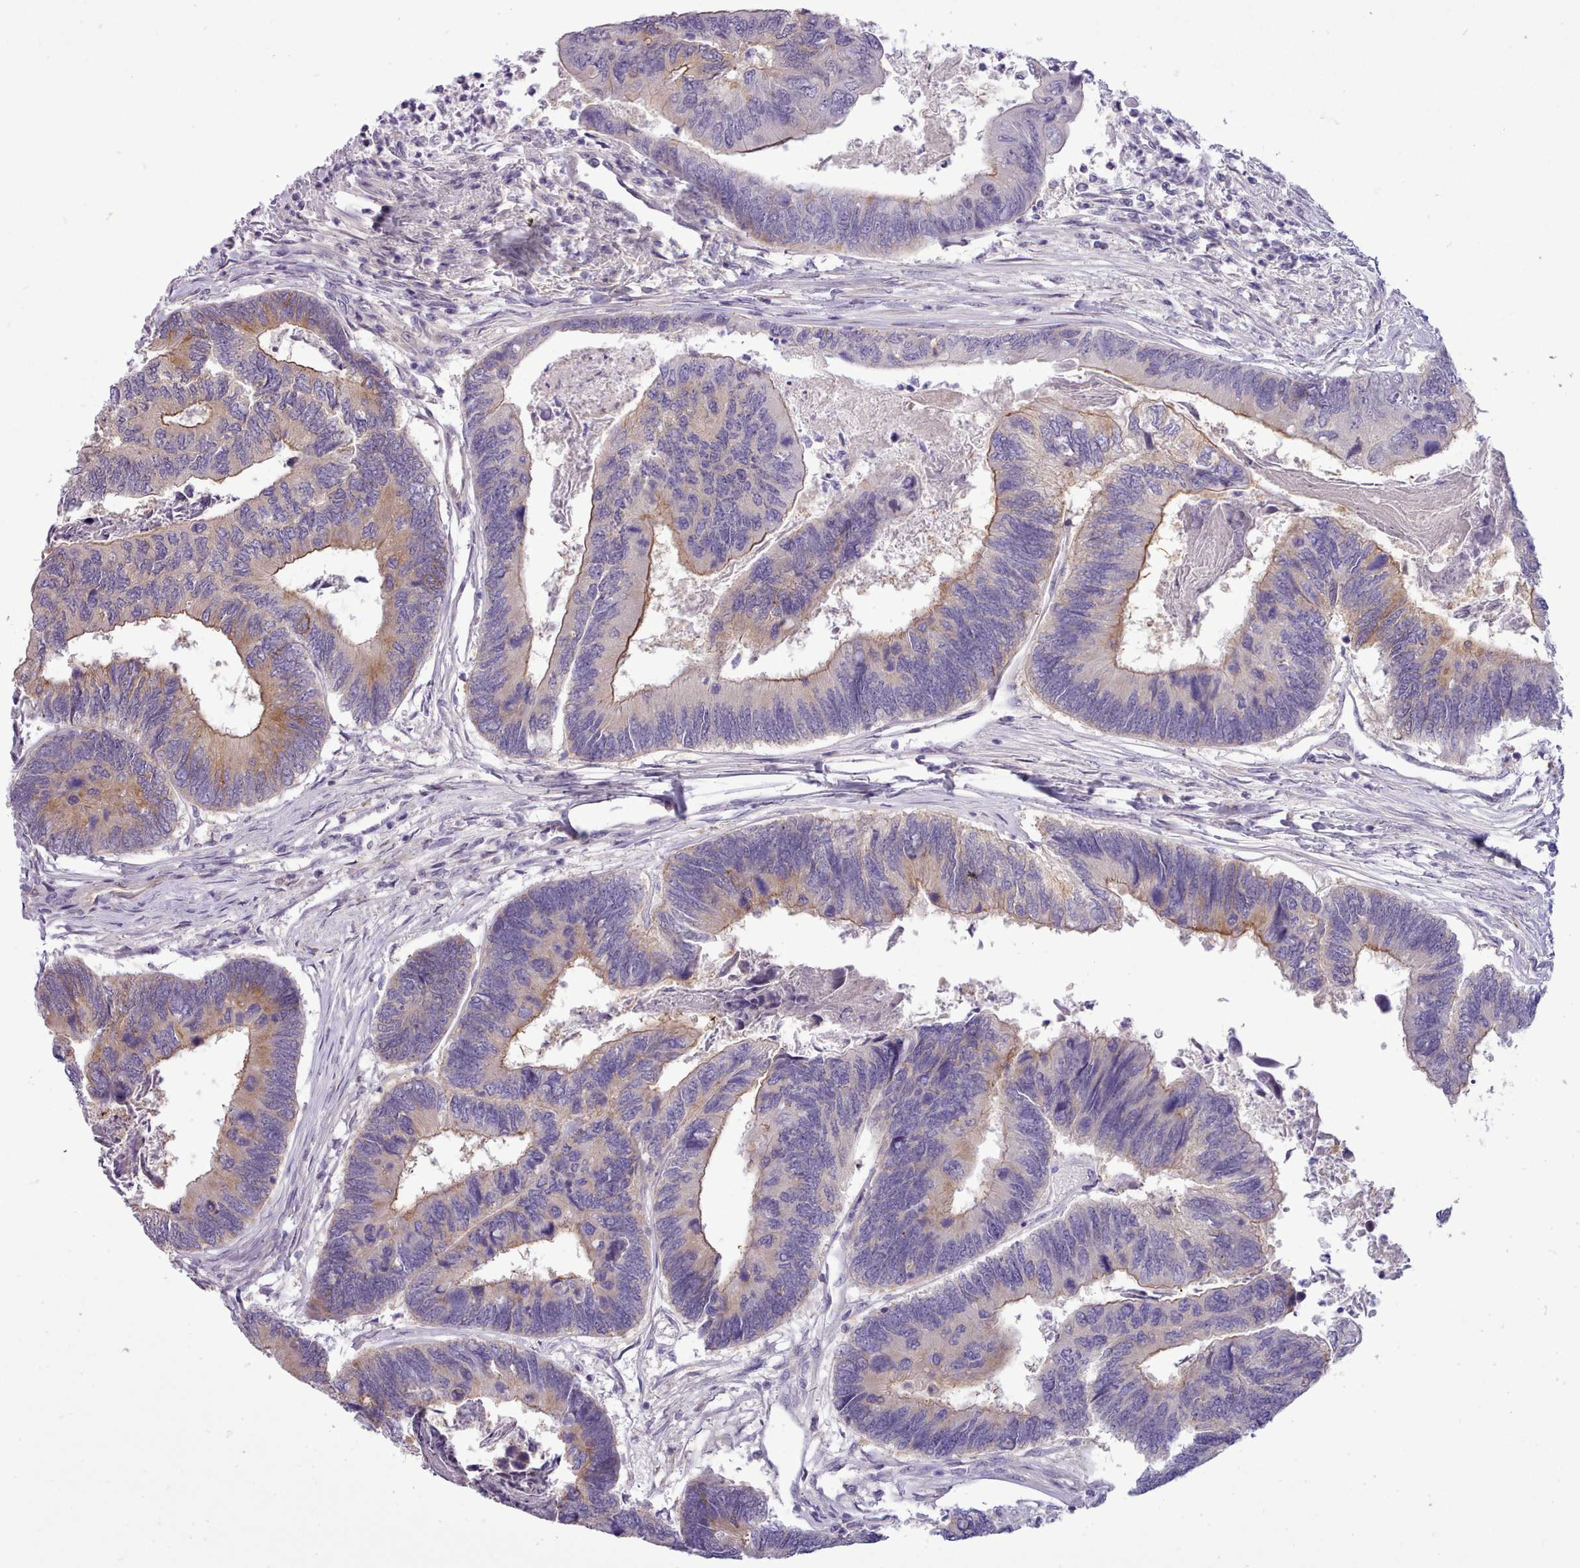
{"staining": {"intensity": "moderate", "quantity": "25%-75%", "location": "cytoplasmic/membranous"}, "tissue": "colorectal cancer", "cell_type": "Tumor cells", "image_type": "cancer", "snomed": [{"axis": "morphology", "description": "Adenocarcinoma, NOS"}, {"axis": "topography", "description": "Colon"}], "caption": "This is an image of immunohistochemistry staining of colorectal adenocarcinoma, which shows moderate positivity in the cytoplasmic/membranous of tumor cells.", "gene": "CYP2A13", "patient": {"sex": "female", "age": 67}}